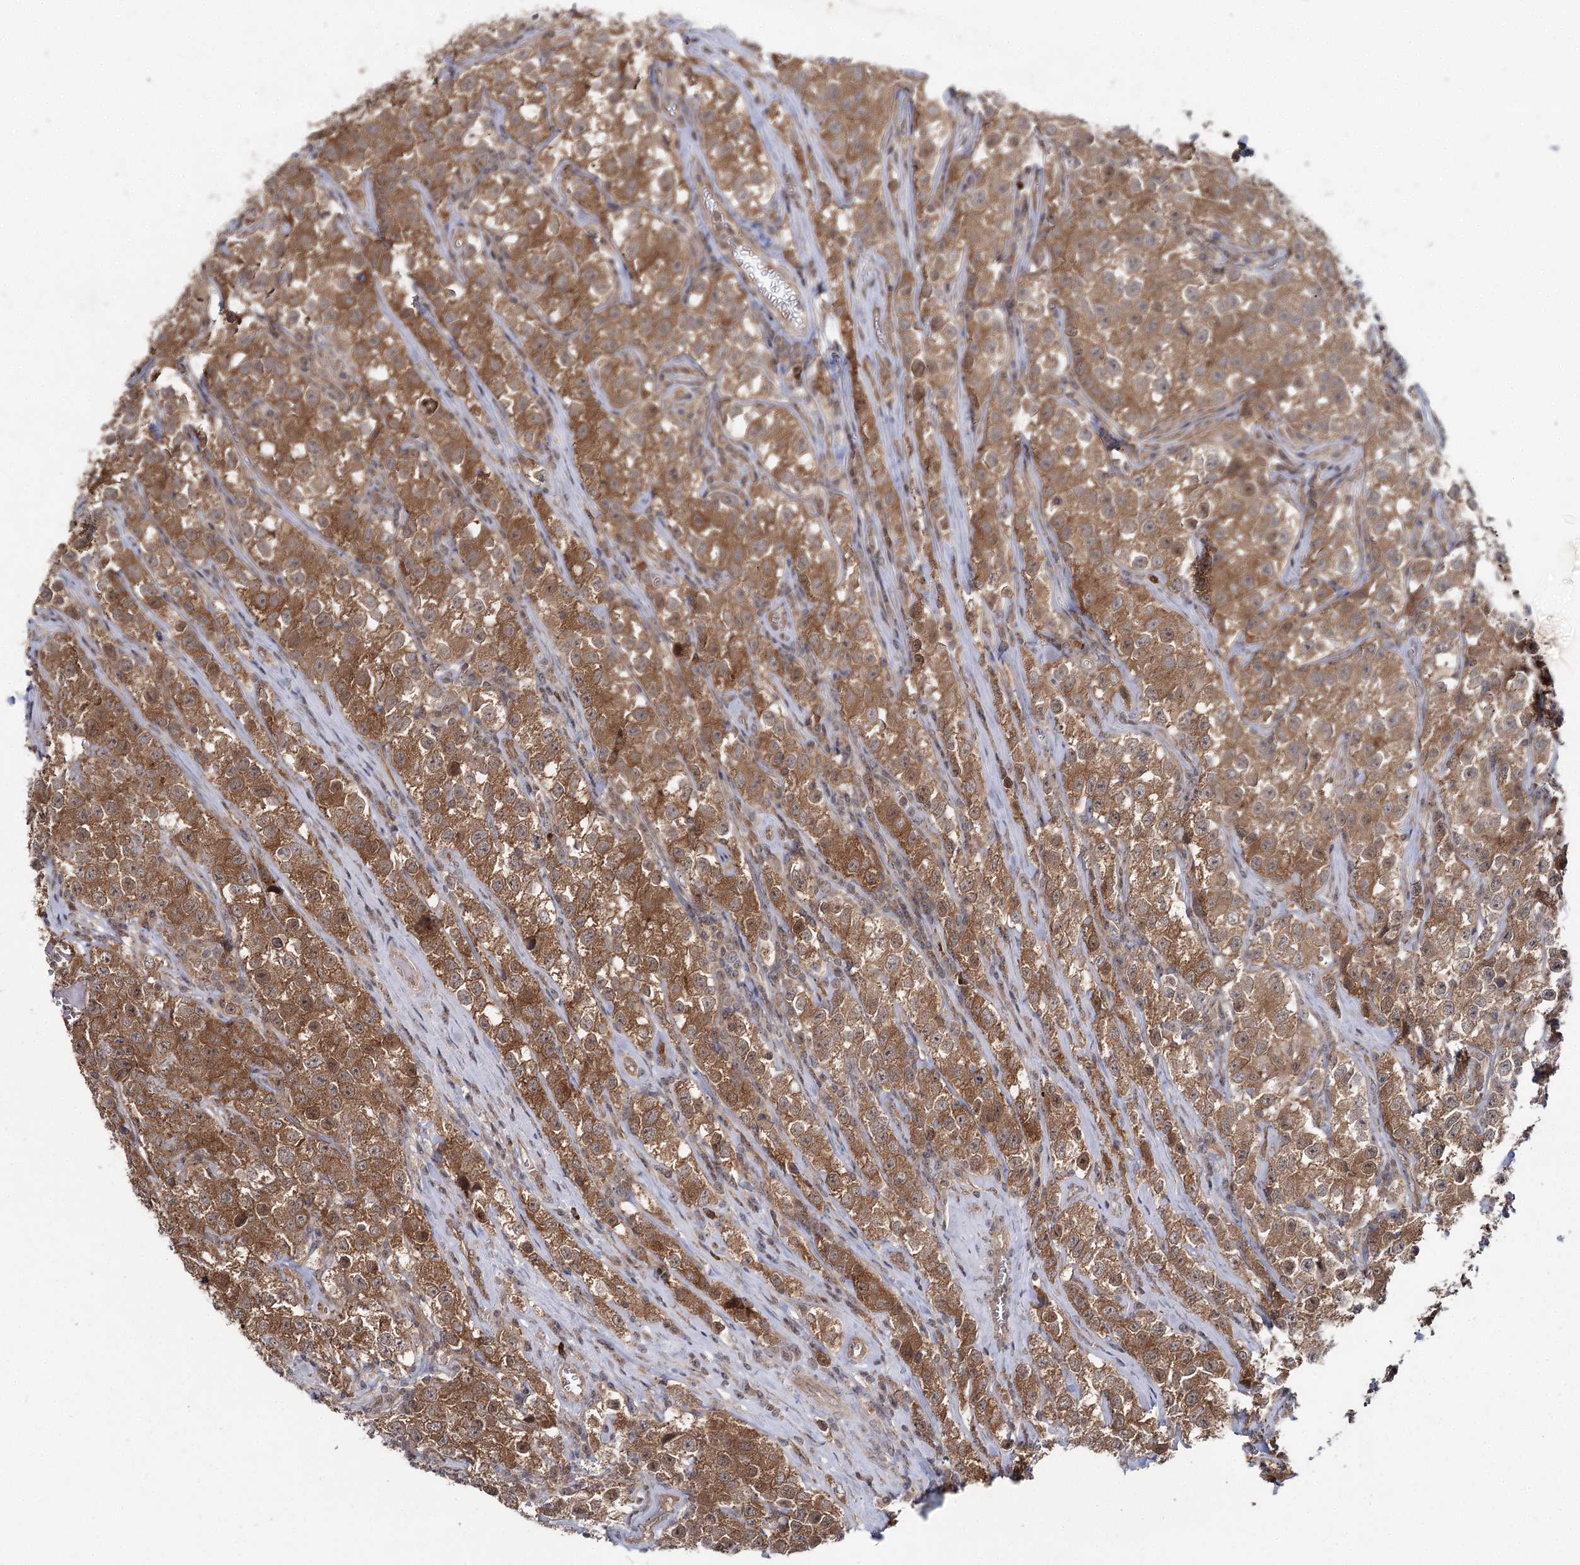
{"staining": {"intensity": "moderate", "quantity": ">75%", "location": "cytoplasmic/membranous"}, "tissue": "testis cancer", "cell_type": "Tumor cells", "image_type": "cancer", "snomed": [{"axis": "morphology", "description": "Seminoma, NOS"}, {"axis": "morphology", "description": "Carcinoma, Embryonal, NOS"}, {"axis": "topography", "description": "Testis"}], "caption": "A medium amount of moderate cytoplasmic/membranous expression is appreciated in approximately >75% of tumor cells in testis cancer (seminoma) tissue.", "gene": "WDR44", "patient": {"sex": "male", "age": 43}}